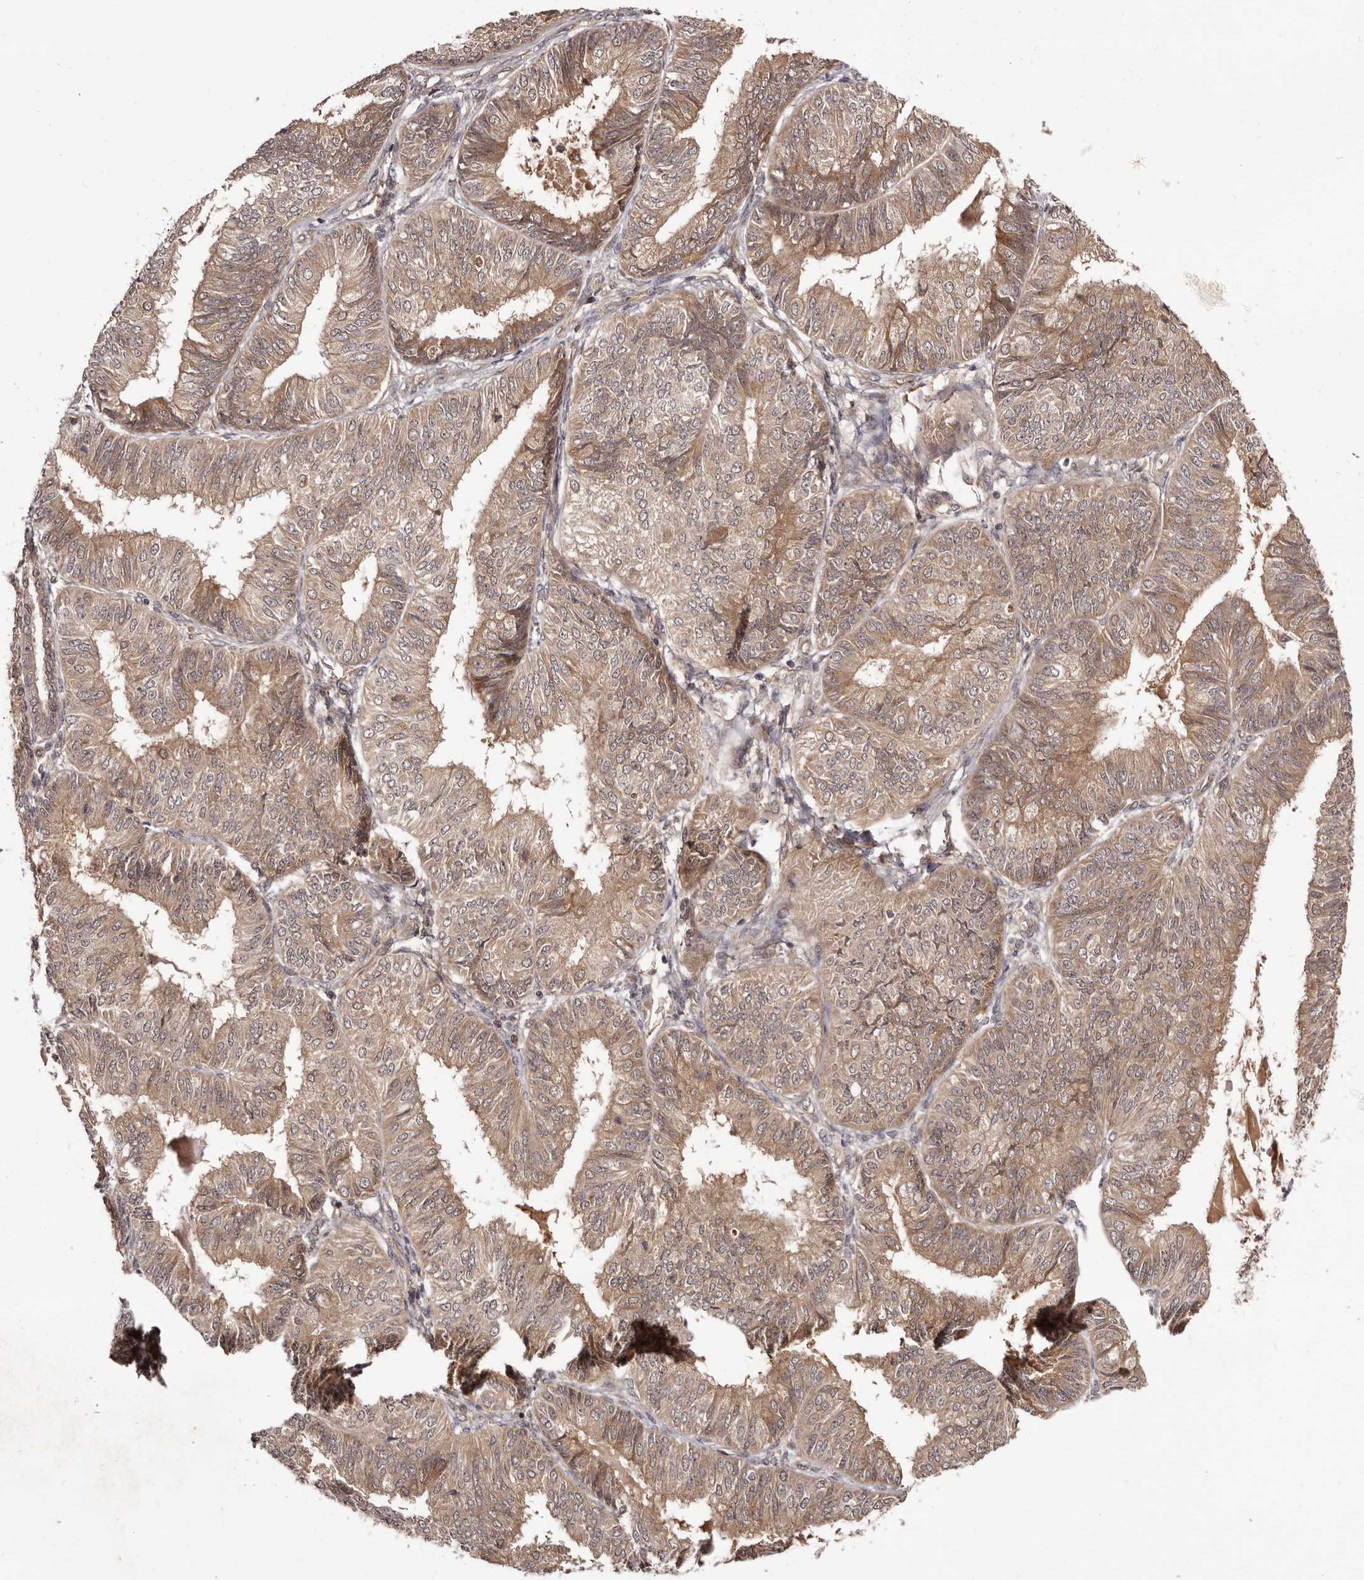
{"staining": {"intensity": "moderate", "quantity": ">75%", "location": "cytoplasmic/membranous"}, "tissue": "endometrial cancer", "cell_type": "Tumor cells", "image_type": "cancer", "snomed": [{"axis": "morphology", "description": "Adenocarcinoma, NOS"}, {"axis": "topography", "description": "Endometrium"}], "caption": "Protein staining reveals moderate cytoplasmic/membranous positivity in approximately >75% of tumor cells in endometrial adenocarcinoma. Nuclei are stained in blue.", "gene": "MDP1", "patient": {"sex": "female", "age": 58}}